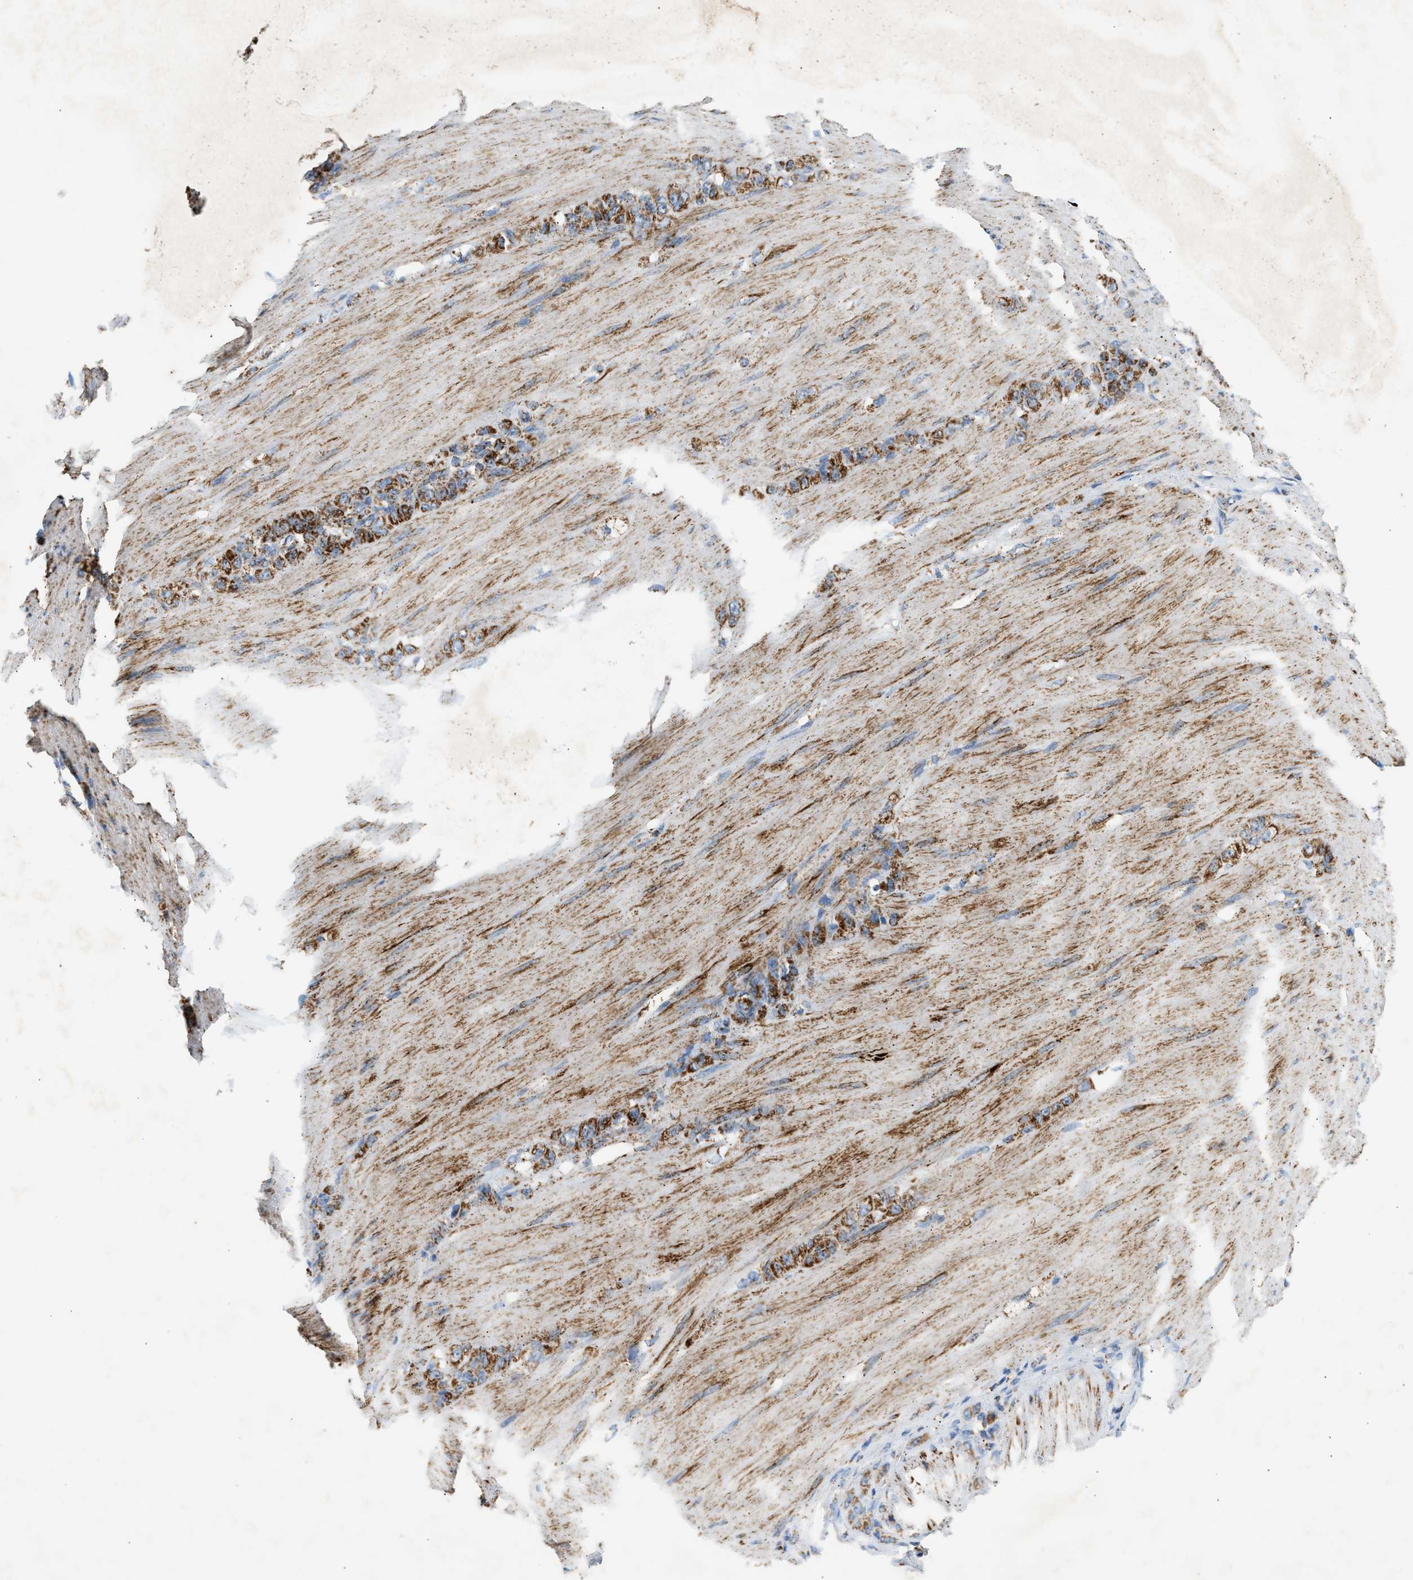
{"staining": {"intensity": "moderate", "quantity": ">75%", "location": "cytoplasmic/membranous"}, "tissue": "stomach cancer", "cell_type": "Tumor cells", "image_type": "cancer", "snomed": [{"axis": "morphology", "description": "Normal tissue, NOS"}, {"axis": "morphology", "description": "Adenocarcinoma, NOS"}, {"axis": "topography", "description": "Stomach"}], "caption": "Stomach cancer (adenocarcinoma) tissue demonstrates moderate cytoplasmic/membranous positivity in approximately >75% of tumor cells, visualized by immunohistochemistry.", "gene": "OGDH", "patient": {"sex": "male", "age": 82}}